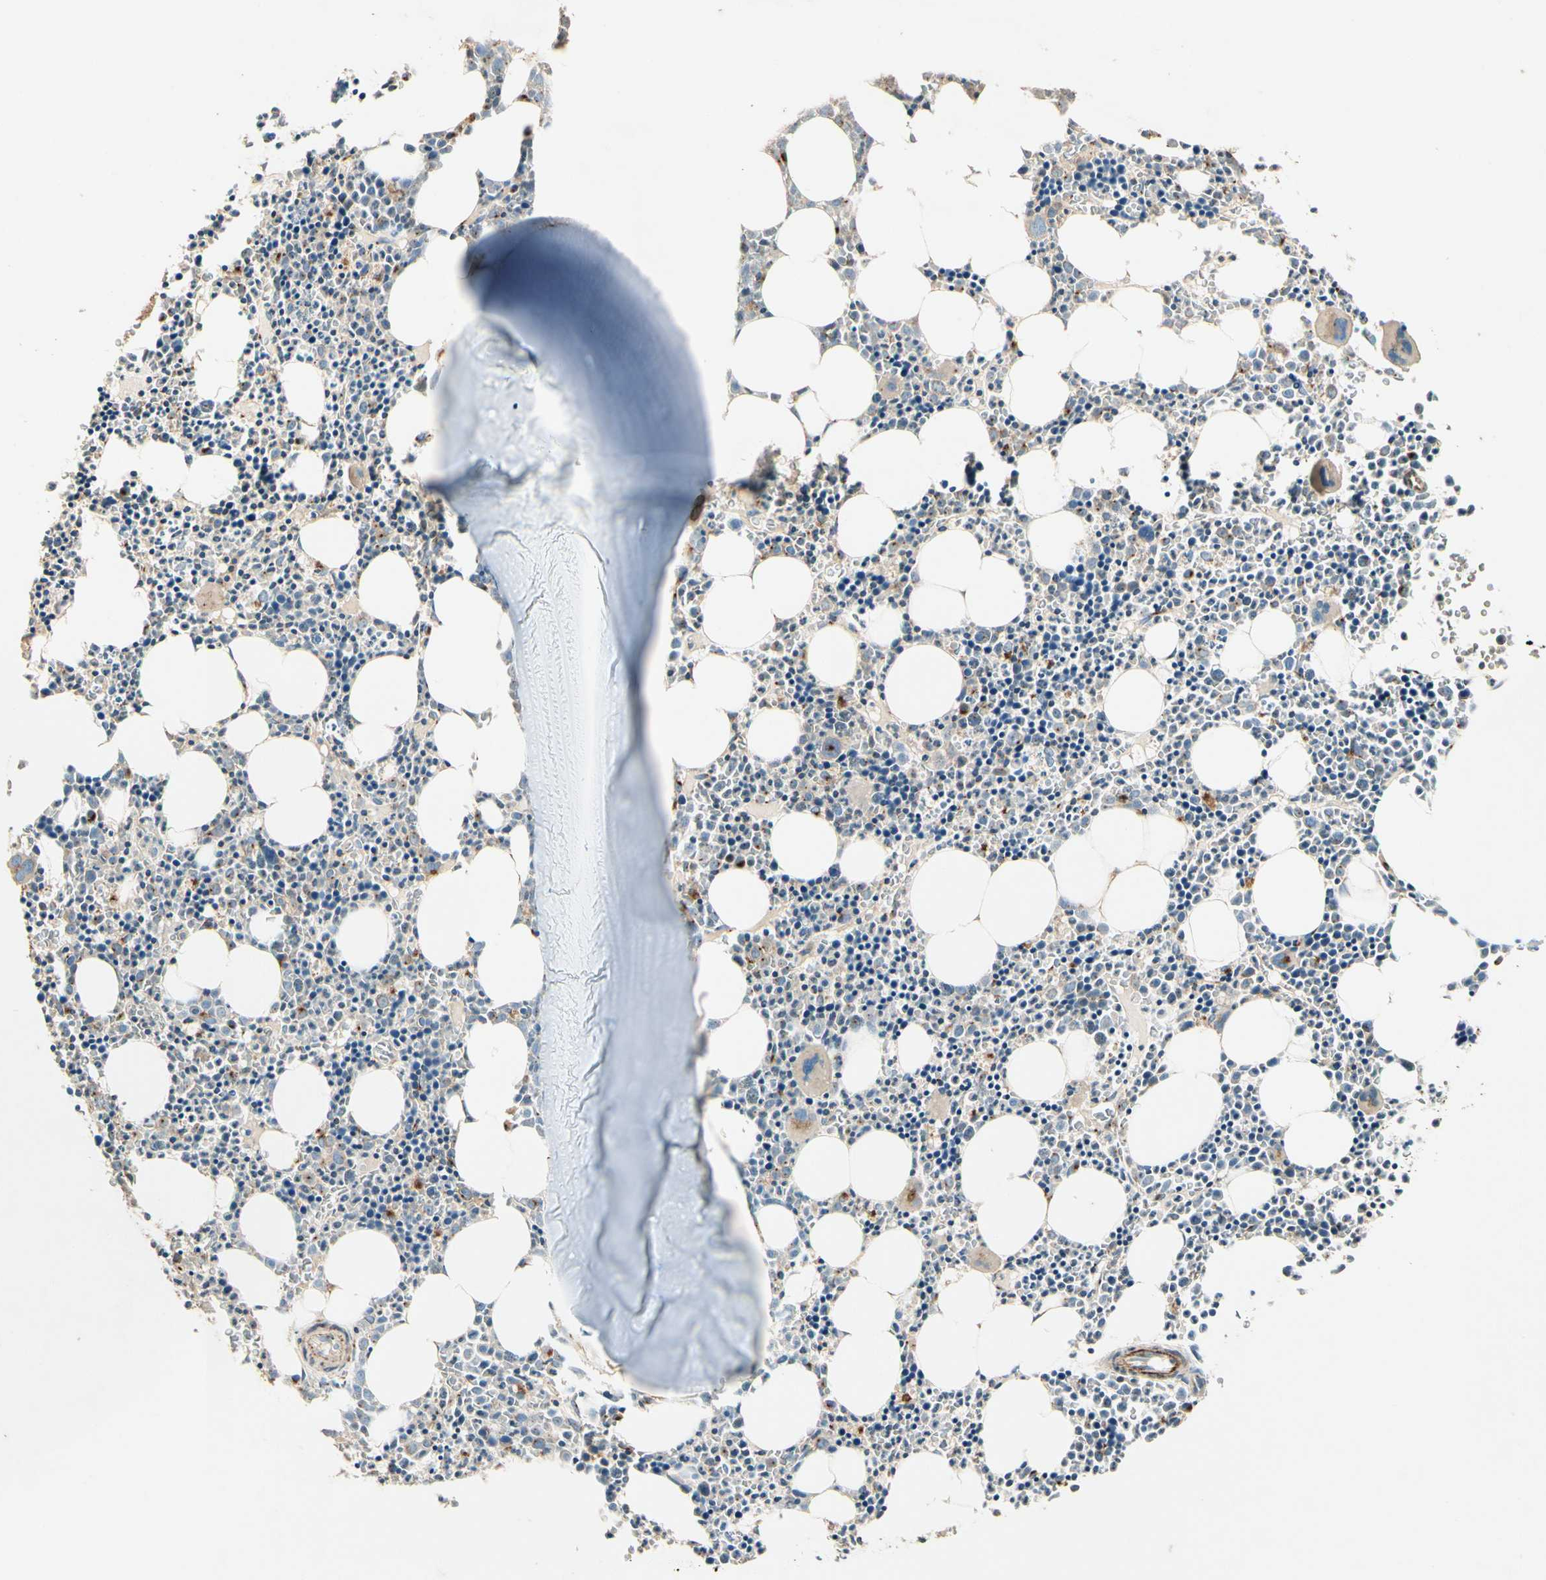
{"staining": {"intensity": "moderate", "quantity": "<25%", "location": "cytoplasmic/membranous"}, "tissue": "bone marrow", "cell_type": "Hematopoietic cells", "image_type": "normal", "snomed": [{"axis": "morphology", "description": "Normal tissue, NOS"}, {"axis": "morphology", "description": "Inflammation, NOS"}, {"axis": "topography", "description": "Bone marrow"}], "caption": "IHC micrograph of normal bone marrow: bone marrow stained using immunohistochemistry (IHC) demonstrates low levels of moderate protein expression localized specifically in the cytoplasmic/membranous of hematopoietic cells, appearing as a cytoplasmic/membranous brown color.", "gene": "AKAP9", "patient": {"sex": "female", "age": 17}}